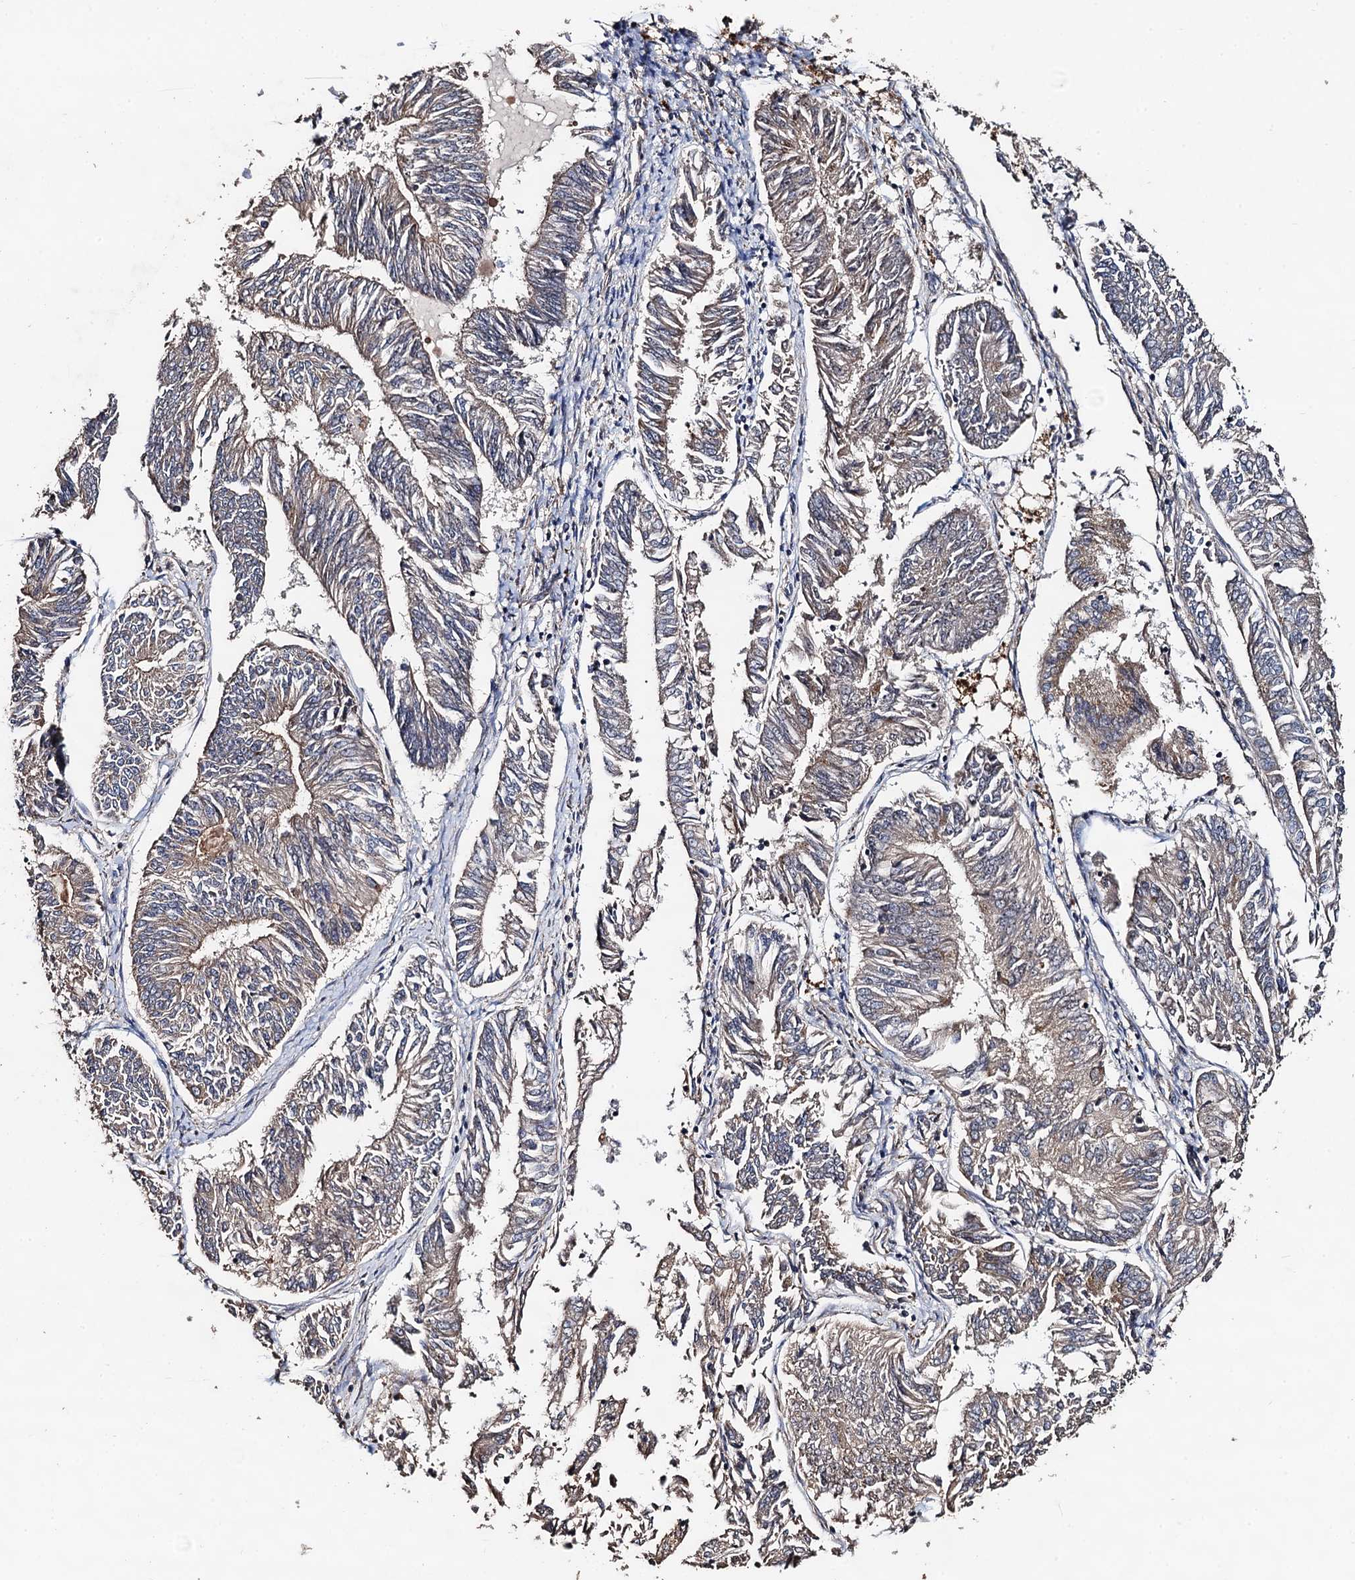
{"staining": {"intensity": "weak", "quantity": "25%-75%", "location": "cytoplasmic/membranous"}, "tissue": "endometrial cancer", "cell_type": "Tumor cells", "image_type": "cancer", "snomed": [{"axis": "morphology", "description": "Adenocarcinoma, NOS"}, {"axis": "topography", "description": "Endometrium"}], "caption": "An image of endometrial cancer stained for a protein exhibits weak cytoplasmic/membranous brown staining in tumor cells. (IHC, brightfield microscopy, high magnification).", "gene": "PPTC7", "patient": {"sex": "female", "age": 58}}